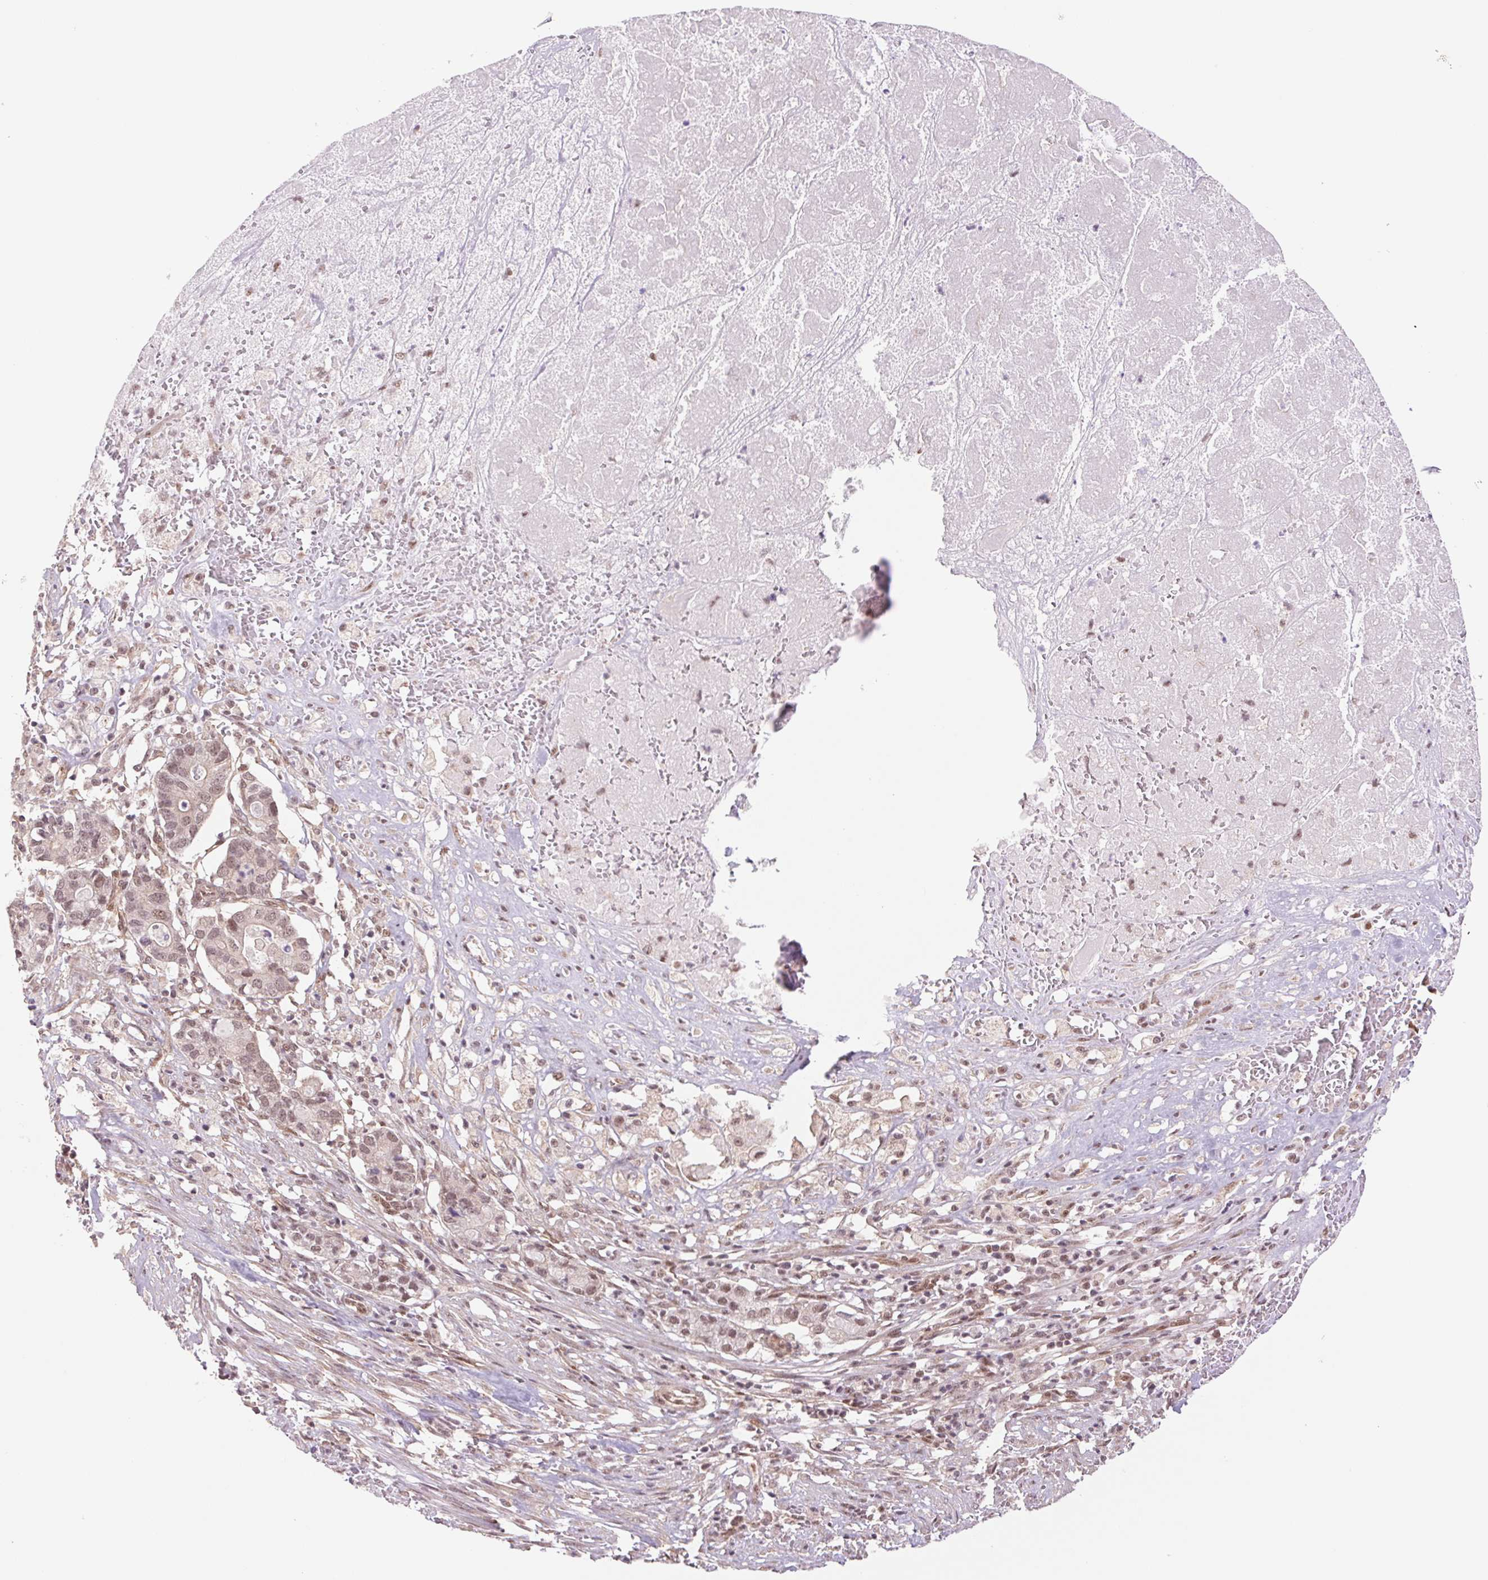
{"staining": {"intensity": "weak", "quantity": "25%-75%", "location": "nuclear"}, "tissue": "pancreatic cancer", "cell_type": "Tumor cells", "image_type": "cancer", "snomed": [{"axis": "morphology", "description": "Adenocarcinoma, NOS"}, {"axis": "topography", "description": "Pancreas"}], "caption": "Protein expression analysis of pancreatic adenocarcinoma displays weak nuclear expression in about 25%-75% of tumor cells. The staining was performed using DAB, with brown indicating positive protein expression. Nuclei are stained blue with hematoxylin.", "gene": "CWC25", "patient": {"sex": "male", "age": 50}}